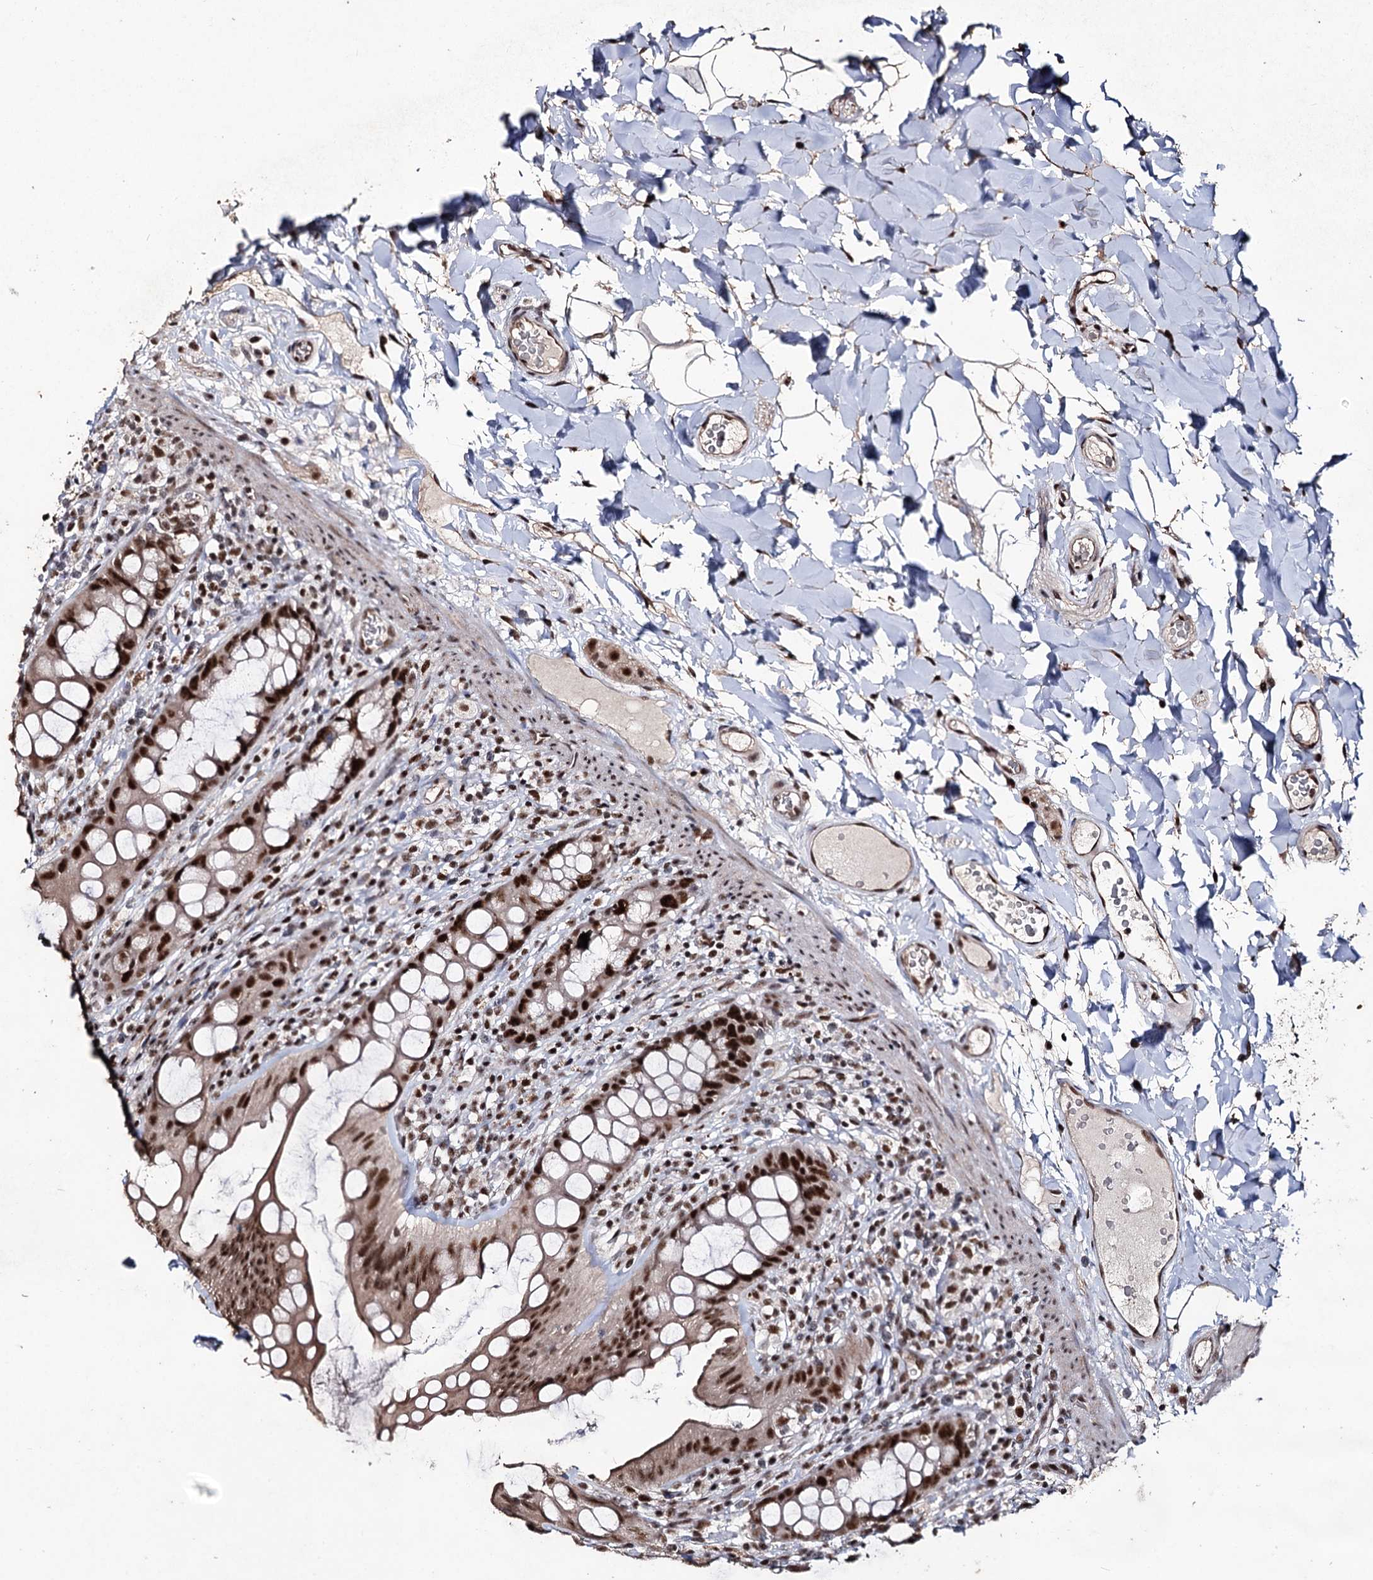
{"staining": {"intensity": "strong", "quantity": ">75%", "location": "nuclear"}, "tissue": "rectum", "cell_type": "Glandular cells", "image_type": "normal", "snomed": [{"axis": "morphology", "description": "Normal tissue, NOS"}, {"axis": "topography", "description": "Rectum"}], "caption": "Immunohistochemical staining of benign rectum displays high levels of strong nuclear expression in about >75% of glandular cells.", "gene": "U2SURP", "patient": {"sex": "female", "age": 57}}